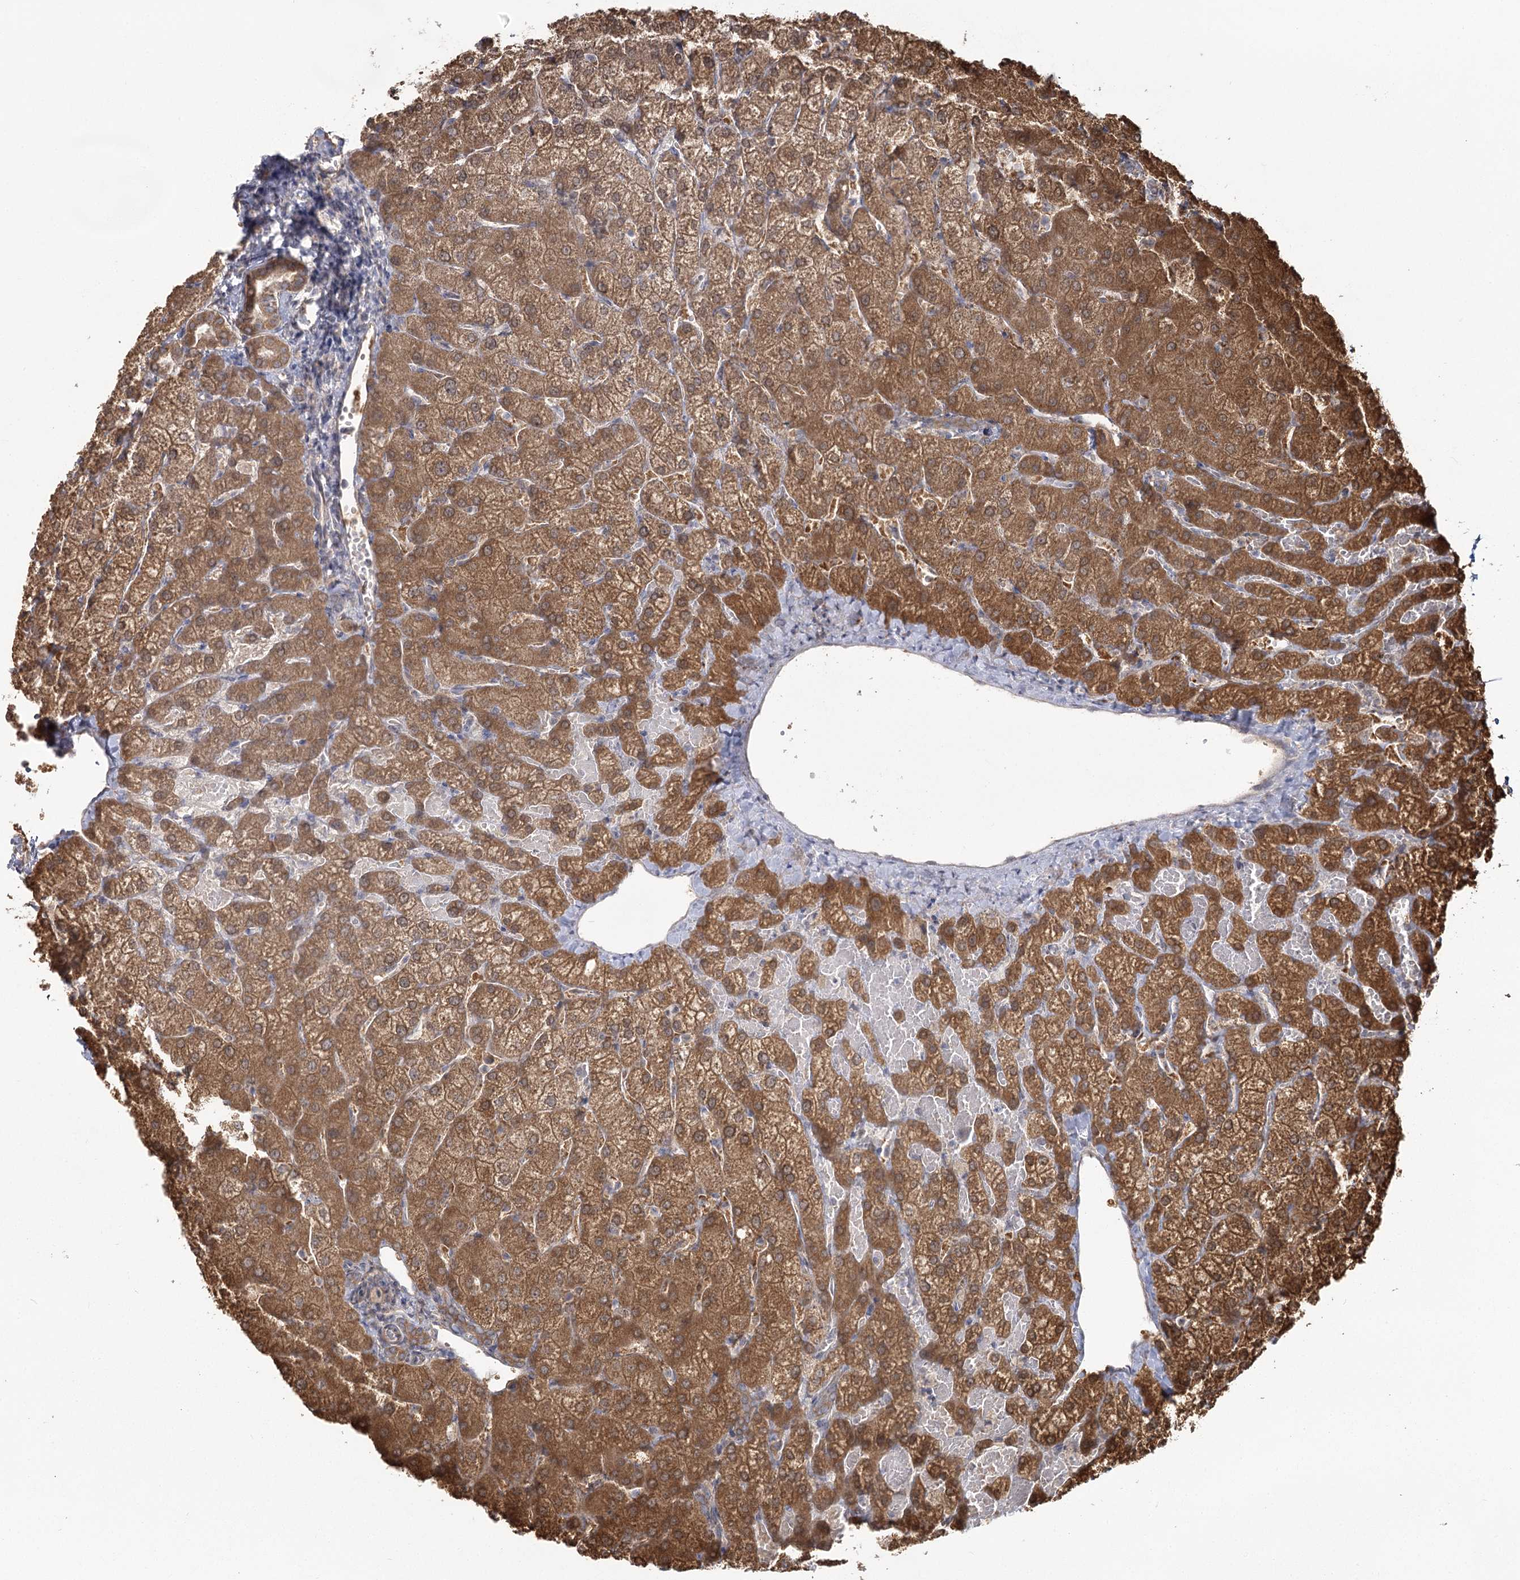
{"staining": {"intensity": "moderate", "quantity": "25%-75%", "location": "cytoplasmic/membranous"}, "tissue": "liver", "cell_type": "Cholangiocytes", "image_type": "normal", "snomed": [{"axis": "morphology", "description": "Normal tissue, NOS"}, {"axis": "topography", "description": "Liver"}], "caption": "A high-resolution photomicrograph shows immunohistochemistry (IHC) staining of benign liver, which exhibits moderate cytoplasmic/membranous positivity in approximately 25%-75% of cholangiocytes. (IHC, brightfield microscopy, high magnification).", "gene": "TBC1D9B", "patient": {"sex": "female", "age": 54}}